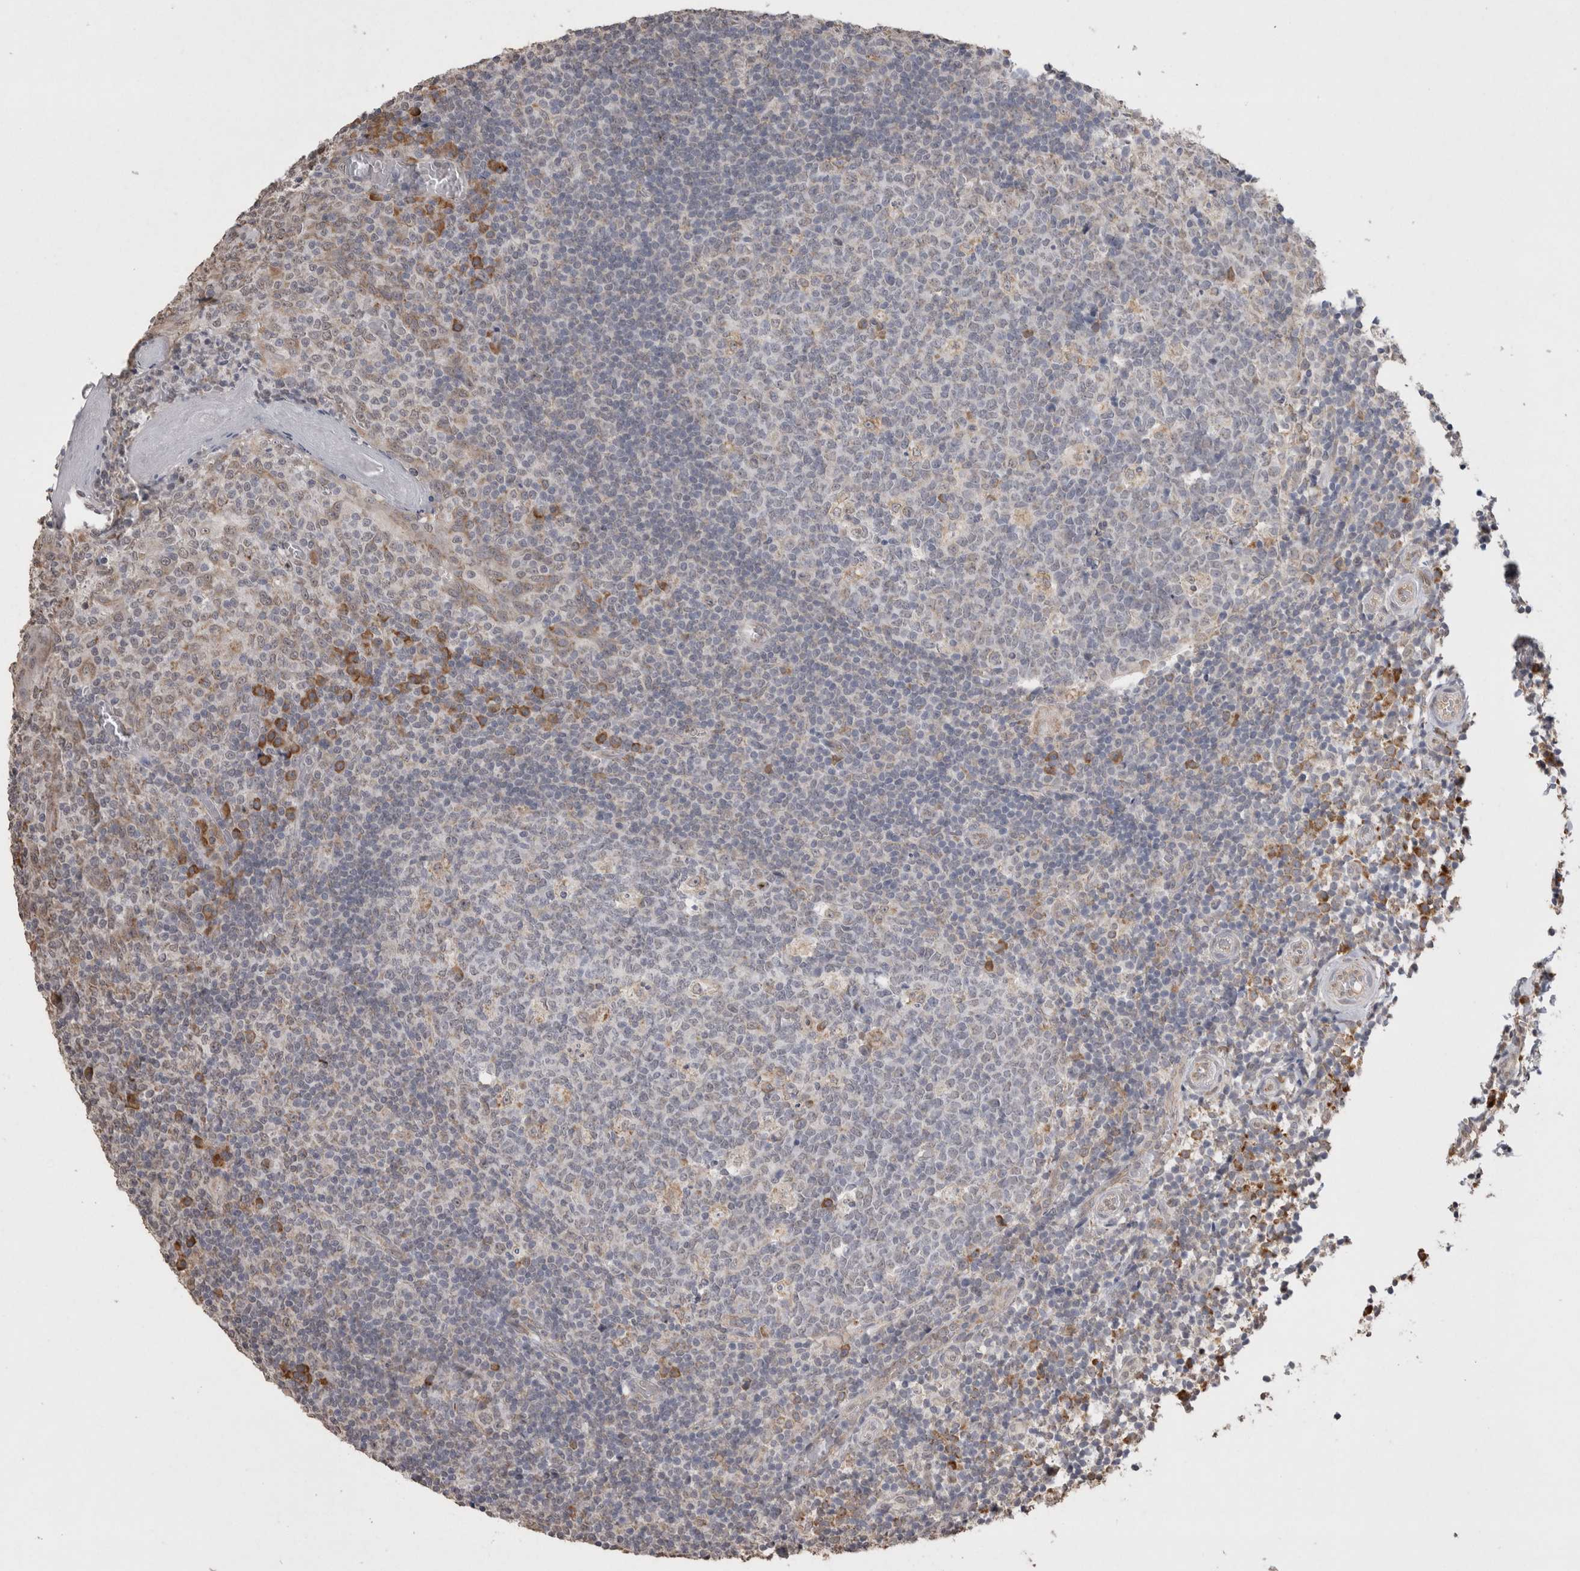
{"staining": {"intensity": "weak", "quantity": "<25%", "location": "cytoplasmic/membranous"}, "tissue": "tonsil", "cell_type": "Germinal center cells", "image_type": "normal", "snomed": [{"axis": "morphology", "description": "Normal tissue, NOS"}, {"axis": "topography", "description": "Tonsil"}], "caption": "The IHC micrograph has no significant positivity in germinal center cells of tonsil.", "gene": "NOMO1", "patient": {"sex": "female", "age": 19}}